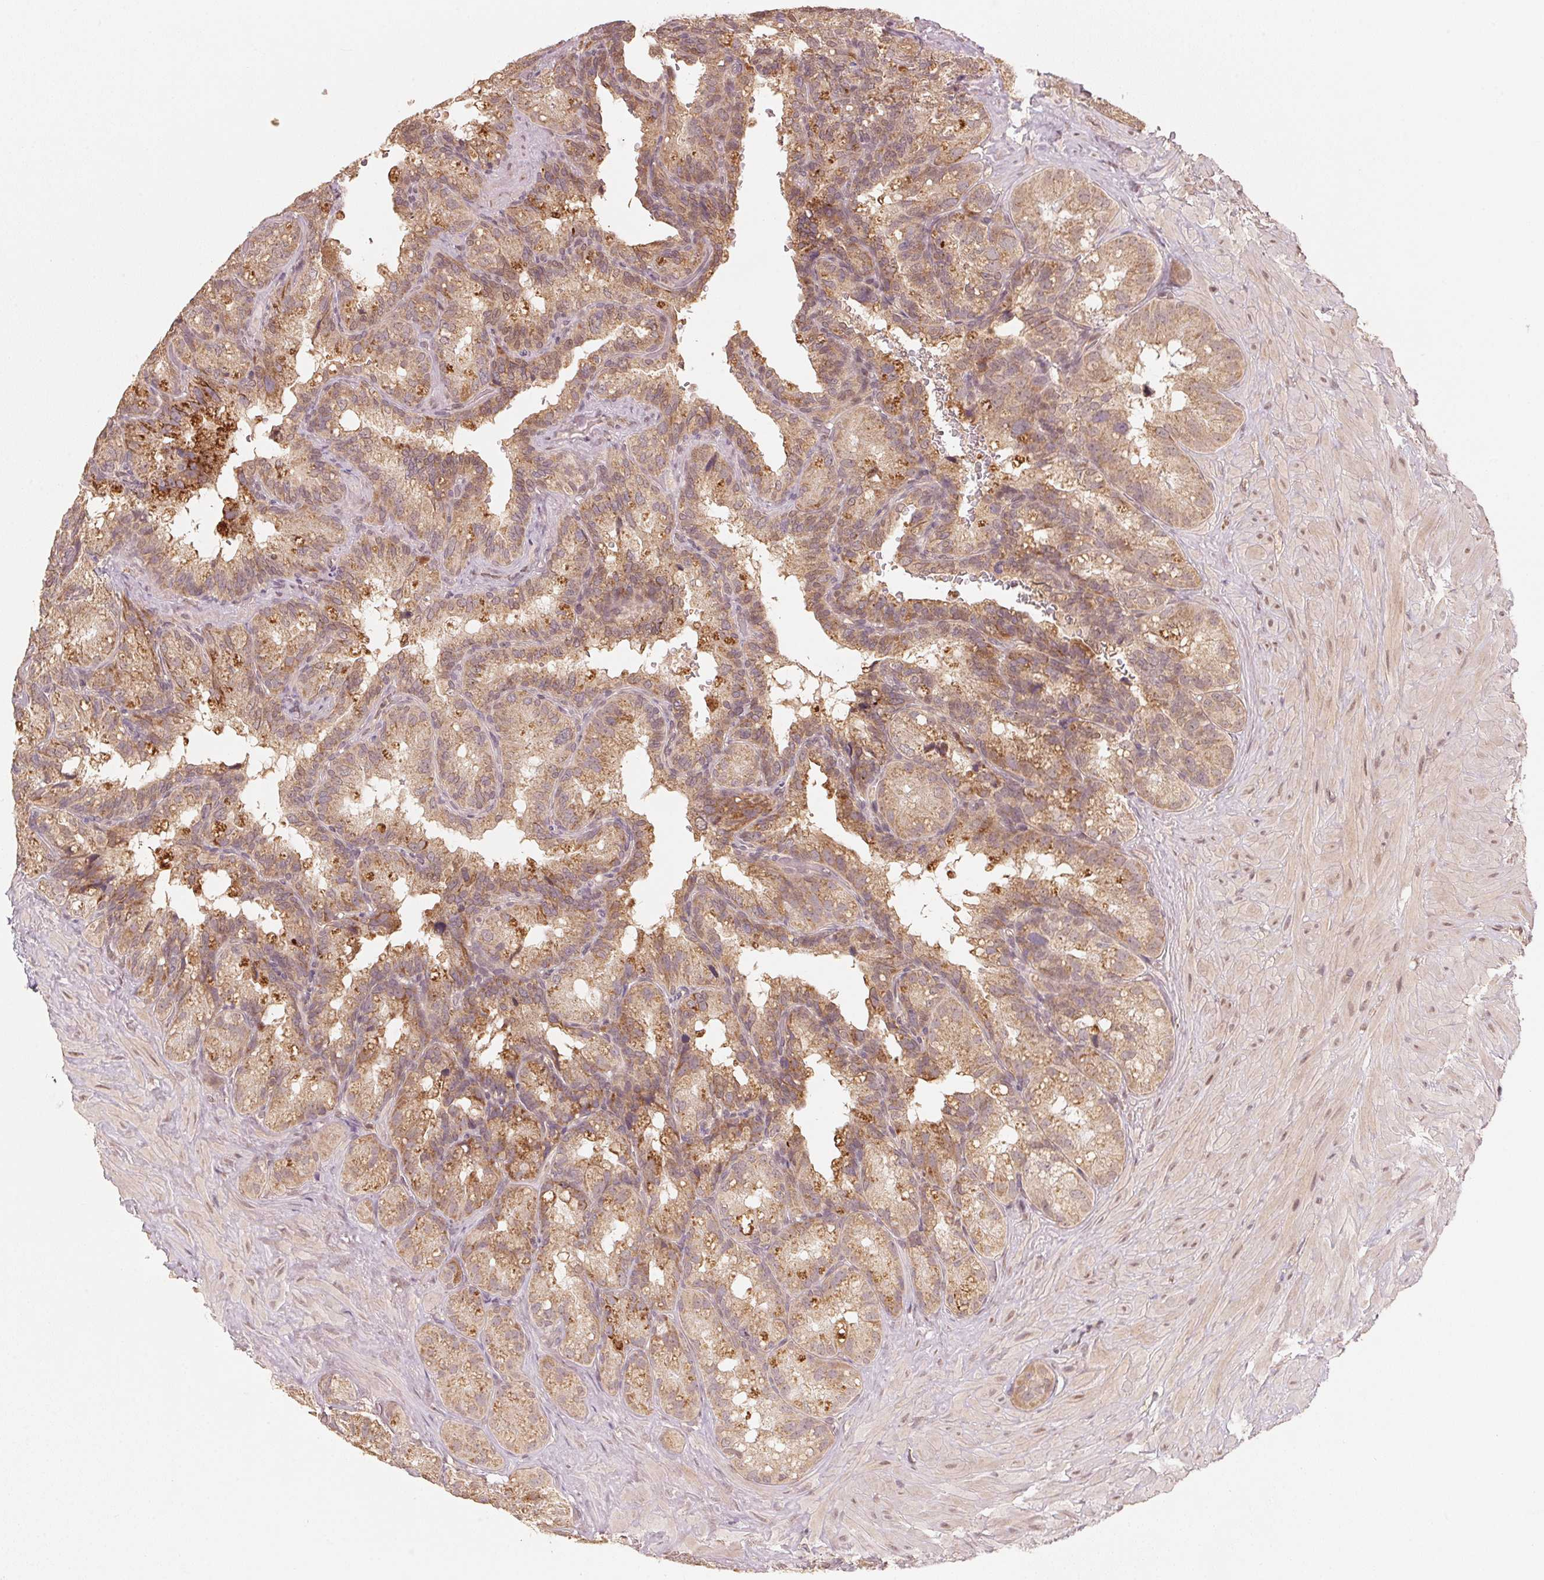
{"staining": {"intensity": "moderate", "quantity": ">75%", "location": "cytoplasmic/membranous"}, "tissue": "seminal vesicle", "cell_type": "Glandular cells", "image_type": "normal", "snomed": [{"axis": "morphology", "description": "Normal tissue, NOS"}, {"axis": "topography", "description": "Seminal veicle"}], "caption": "Protein staining of benign seminal vesicle reveals moderate cytoplasmic/membranous staining in about >75% of glandular cells.", "gene": "C2orf73", "patient": {"sex": "male", "age": 60}}